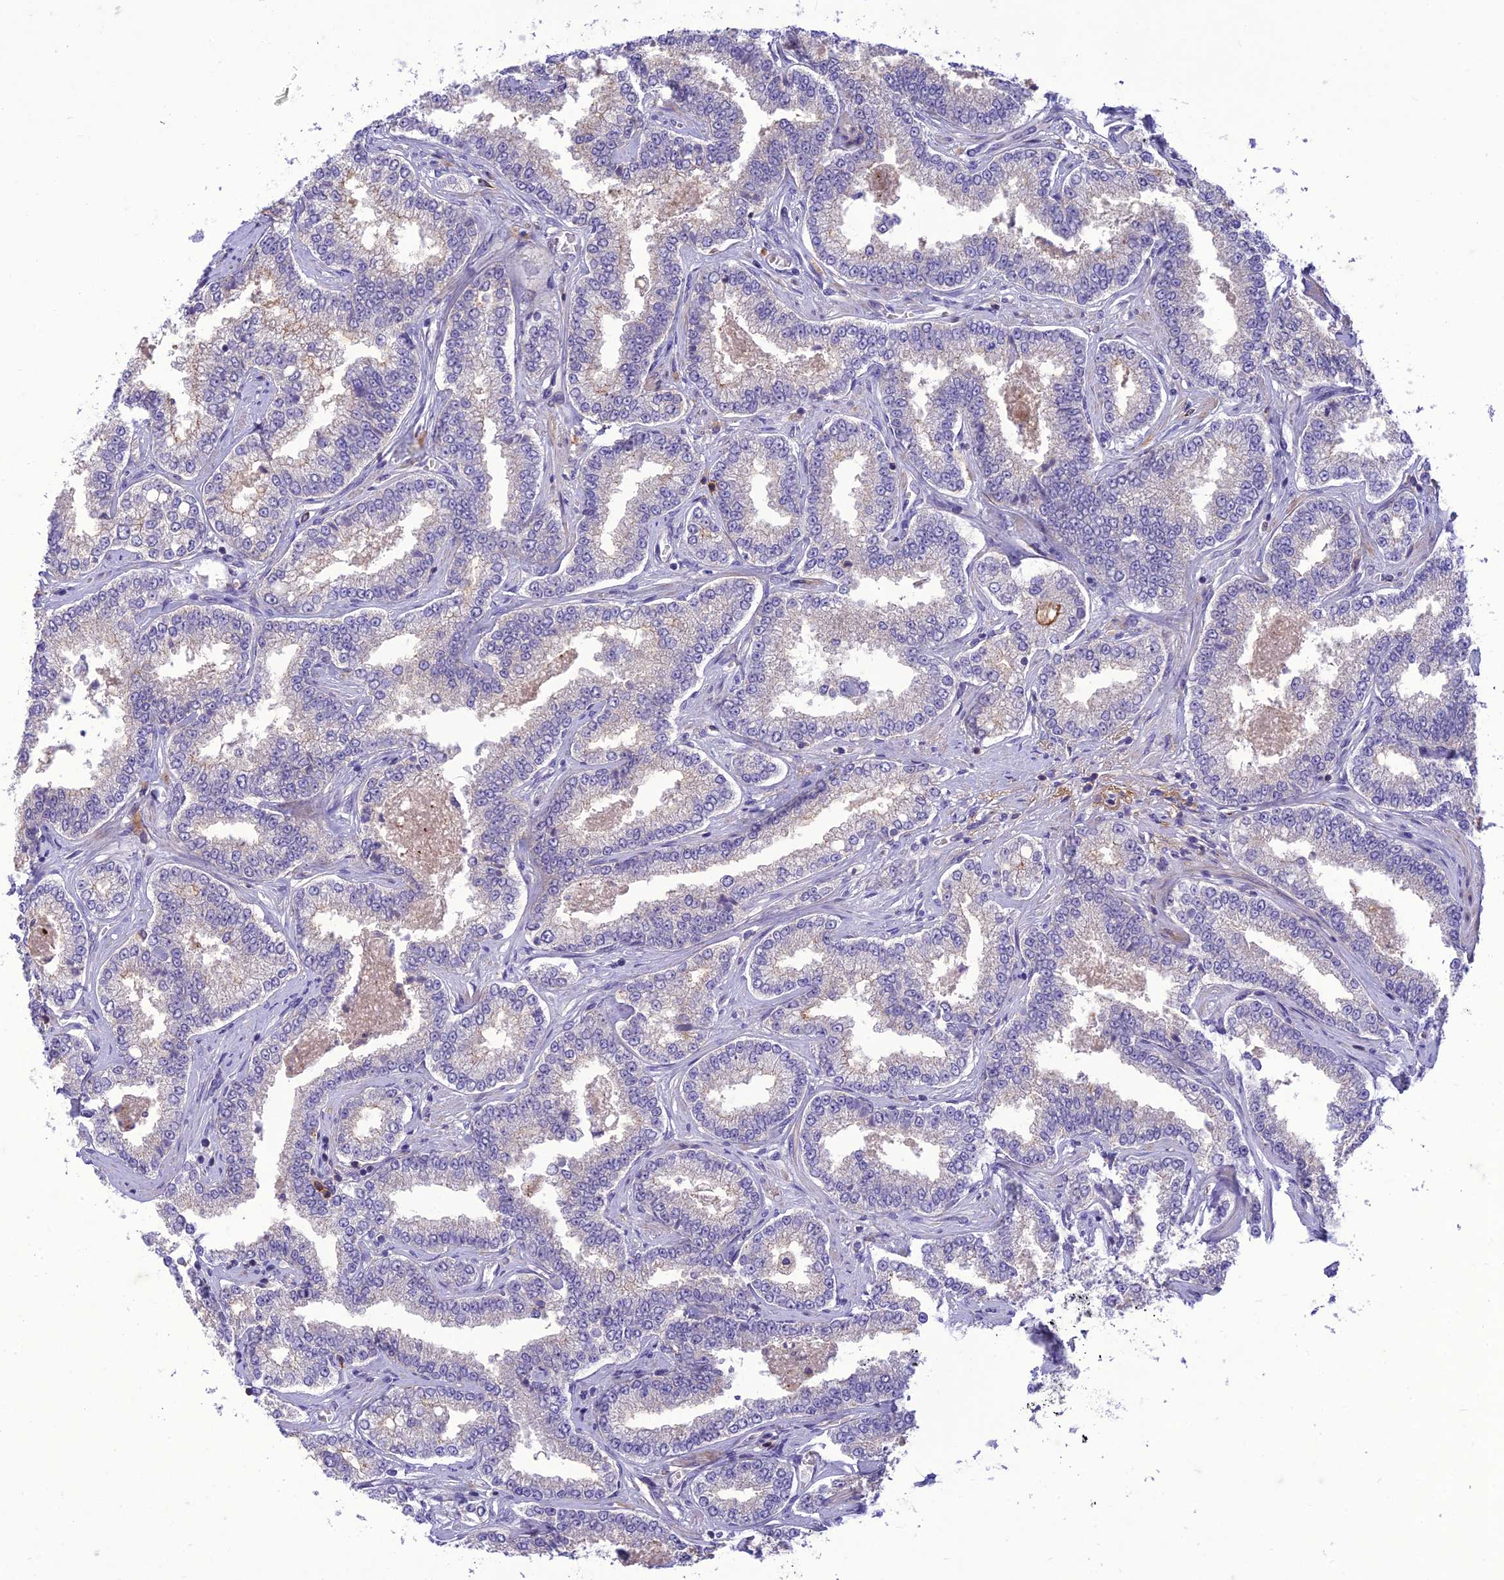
{"staining": {"intensity": "negative", "quantity": "none", "location": "none"}, "tissue": "prostate cancer", "cell_type": "Tumor cells", "image_type": "cancer", "snomed": [{"axis": "morphology", "description": "Normal tissue, NOS"}, {"axis": "morphology", "description": "Adenocarcinoma, High grade"}, {"axis": "topography", "description": "Prostate"}], "caption": "Tumor cells show no significant protein expression in prostate adenocarcinoma (high-grade). Nuclei are stained in blue.", "gene": "ITGAE", "patient": {"sex": "male", "age": 83}}